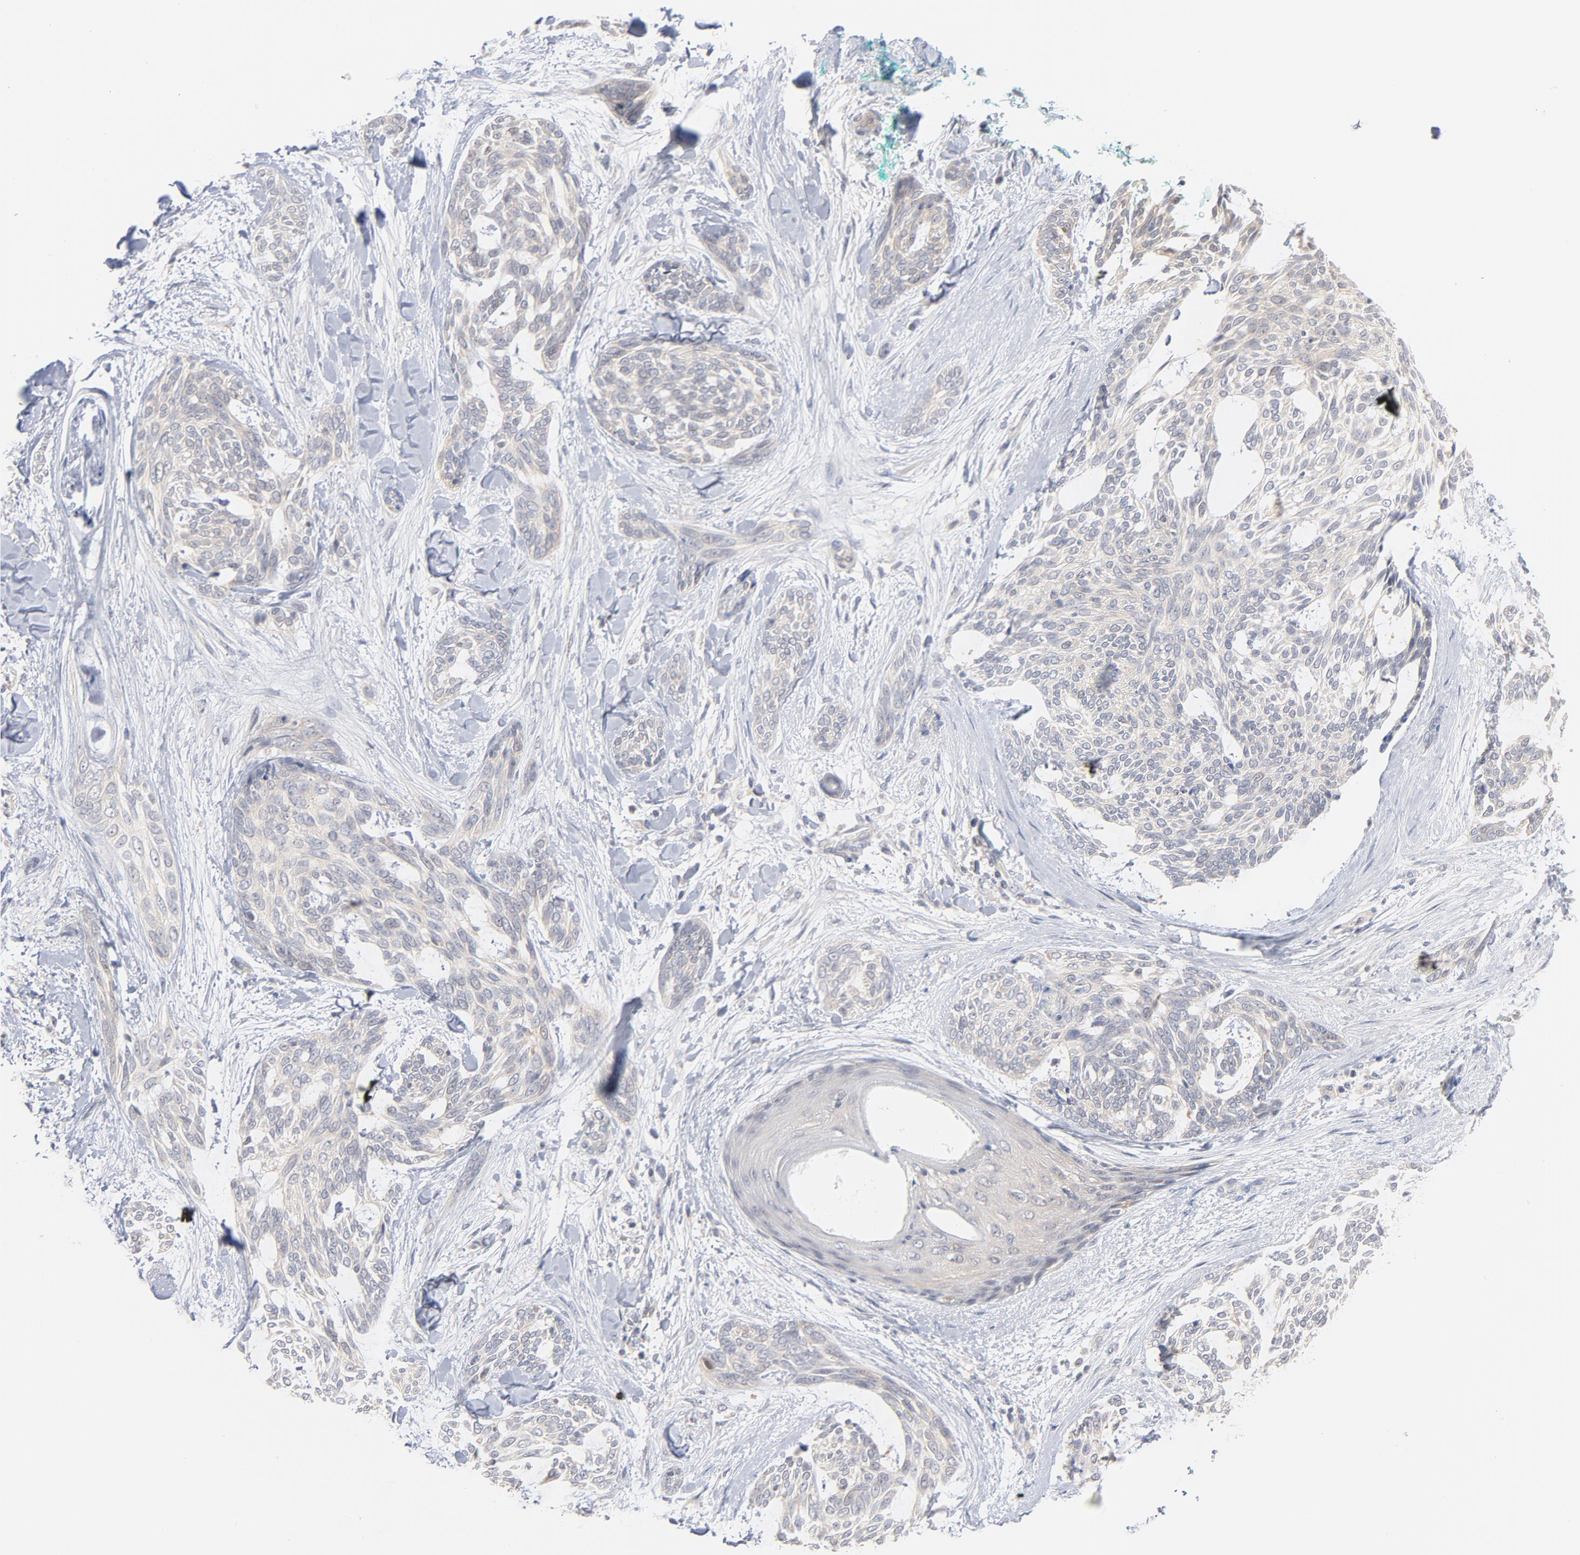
{"staining": {"intensity": "negative", "quantity": "none", "location": "none"}, "tissue": "skin cancer", "cell_type": "Tumor cells", "image_type": "cancer", "snomed": [{"axis": "morphology", "description": "Normal tissue, NOS"}, {"axis": "morphology", "description": "Basal cell carcinoma"}, {"axis": "topography", "description": "Skin"}], "caption": "This is an IHC photomicrograph of basal cell carcinoma (skin). There is no staining in tumor cells.", "gene": "UBL4A", "patient": {"sex": "female", "age": 71}}